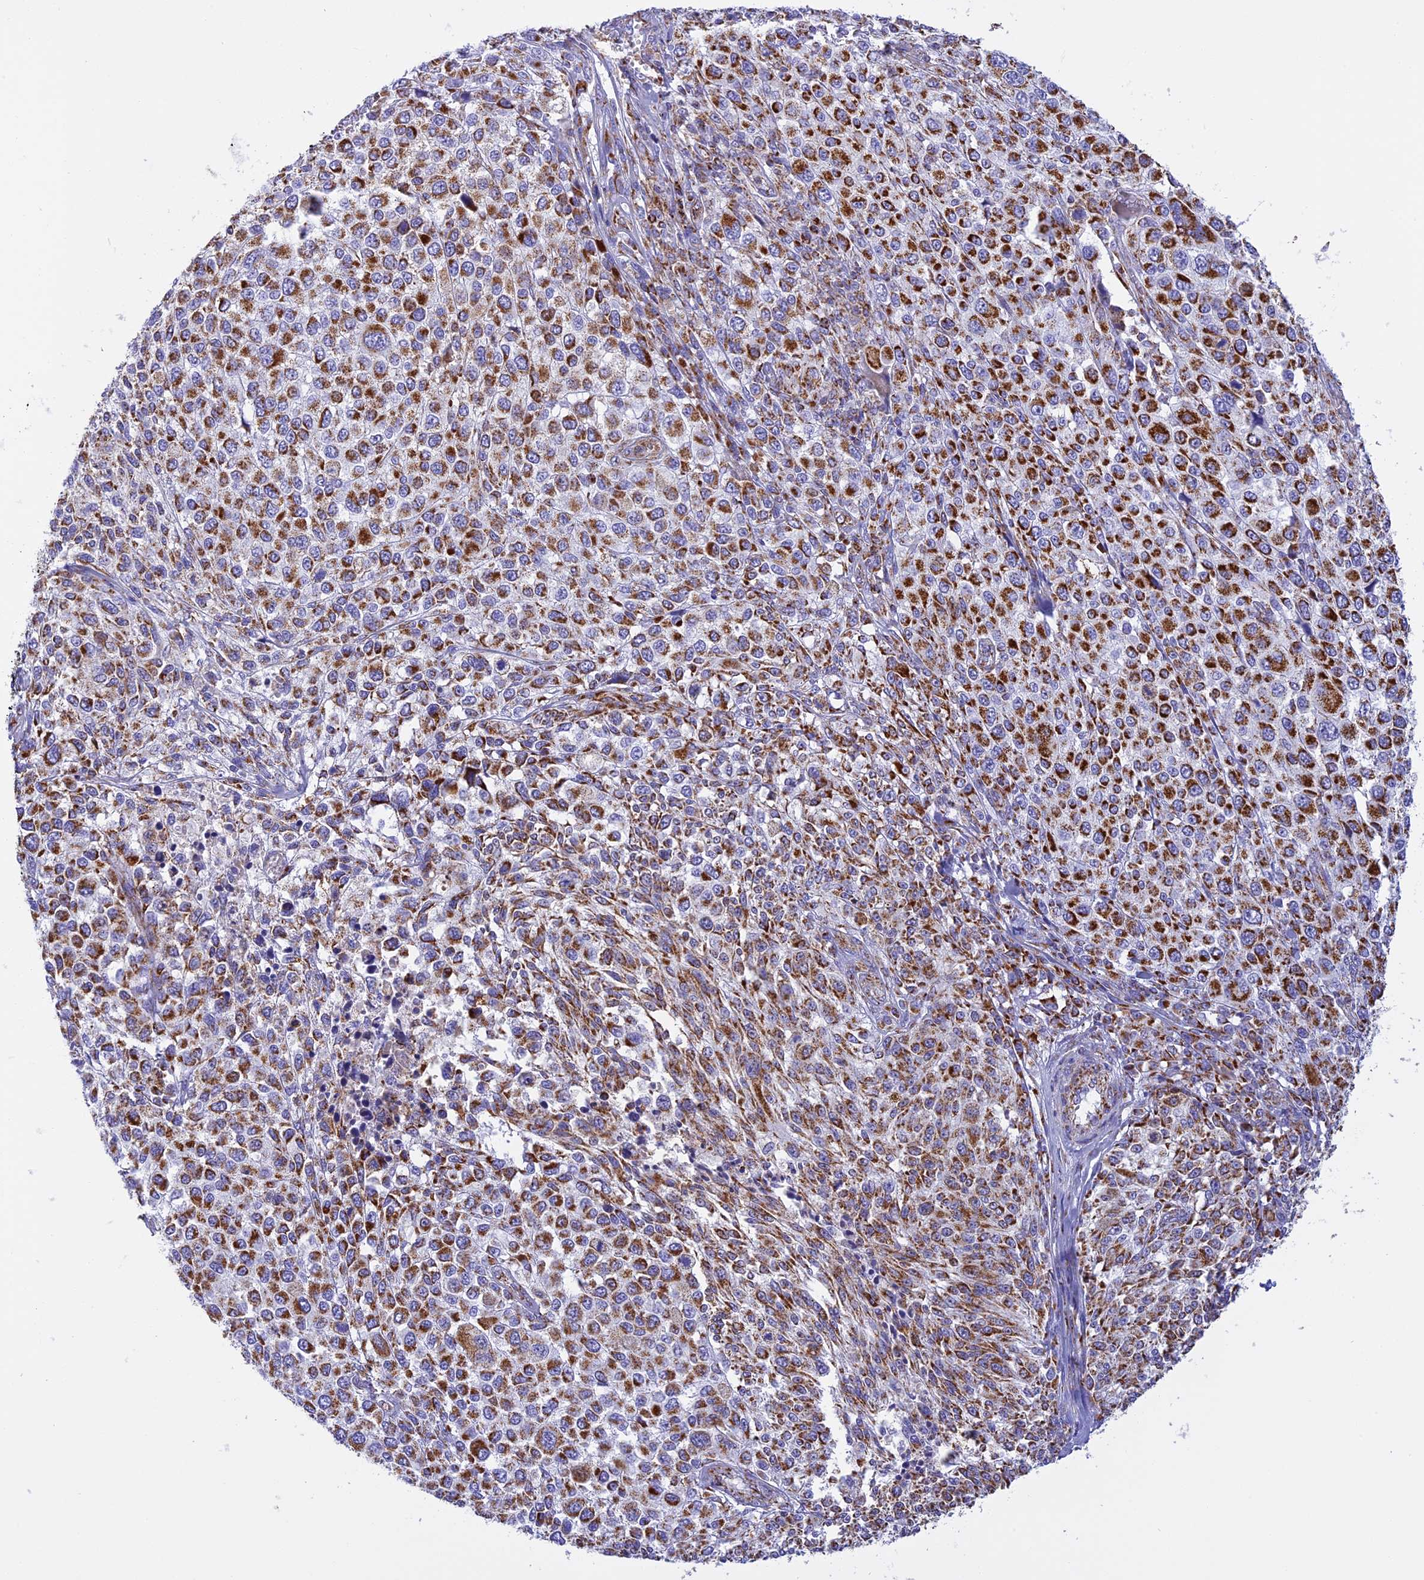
{"staining": {"intensity": "moderate", "quantity": ">75%", "location": "cytoplasmic/membranous"}, "tissue": "melanoma", "cell_type": "Tumor cells", "image_type": "cancer", "snomed": [{"axis": "morphology", "description": "Malignant melanoma, NOS"}, {"axis": "topography", "description": "Skin of trunk"}], "caption": "Tumor cells exhibit moderate cytoplasmic/membranous positivity in approximately >75% of cells in melanoma. (IHC, brightfield microscopy, high magnification).", "gene": "KCNG1", "patient": {"sex": "male", "age": 71}}